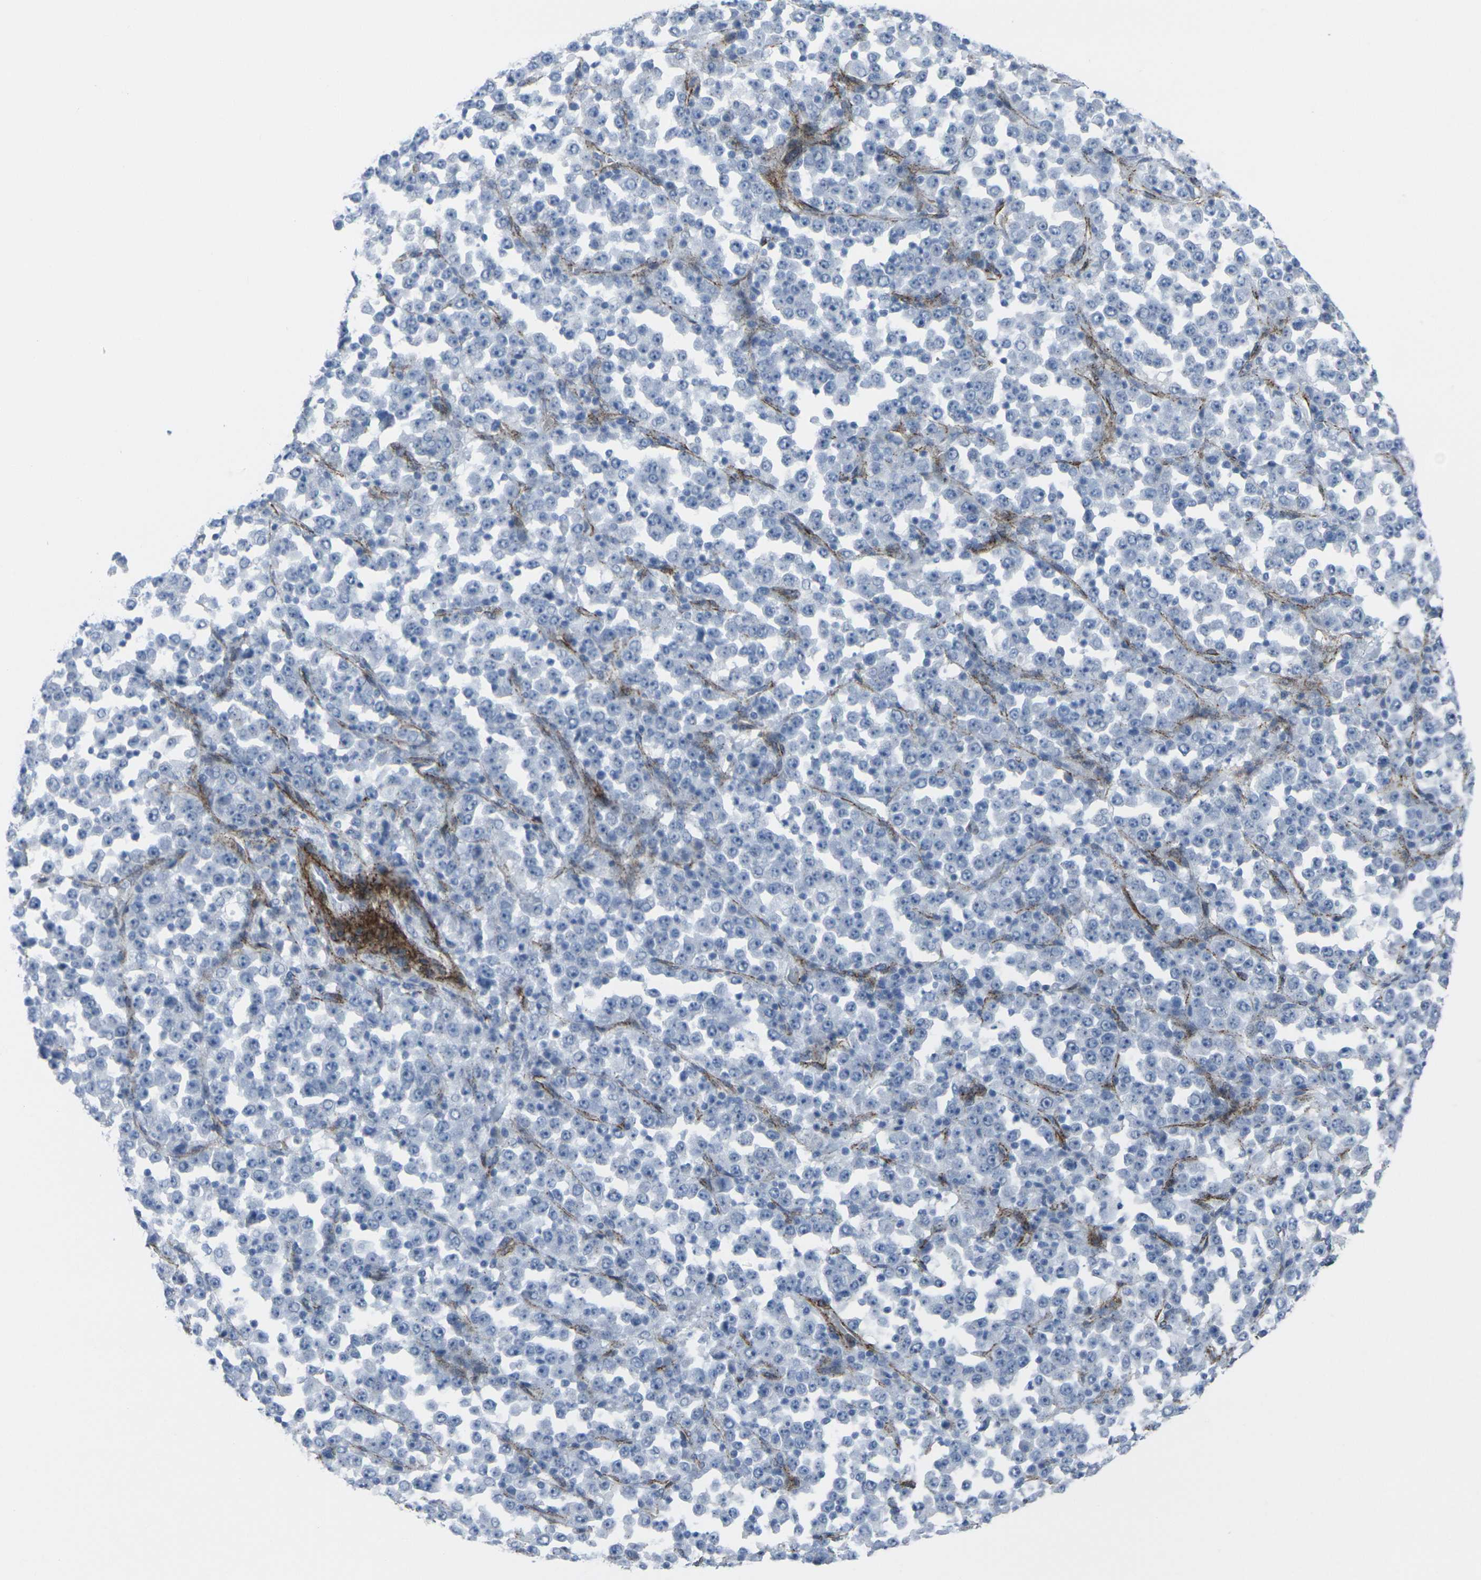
{"staining": {"intensity": "negative", "quantity": "none", "location": "none"}, "tissue": "stomach cancer", "cell_type": "Tumor cells", "image_type": "cancer", "snomed": [{"axis": "morphology", "description": "Normal tissue, NOS"}, {"axis": "morphology", "description": "Adenocarcinoma, NOS"}, {"axis": "topography", "description": "Stomach, upper"}, {"axis": "topography", "description": "Stomach"}], "caption": "This is an immunohistochemistry (IHC) image of human stomach cancer. There is no expression in tumor cells.", "gene": "CDH11", "patient": {"sex": "male", "age": 59}}